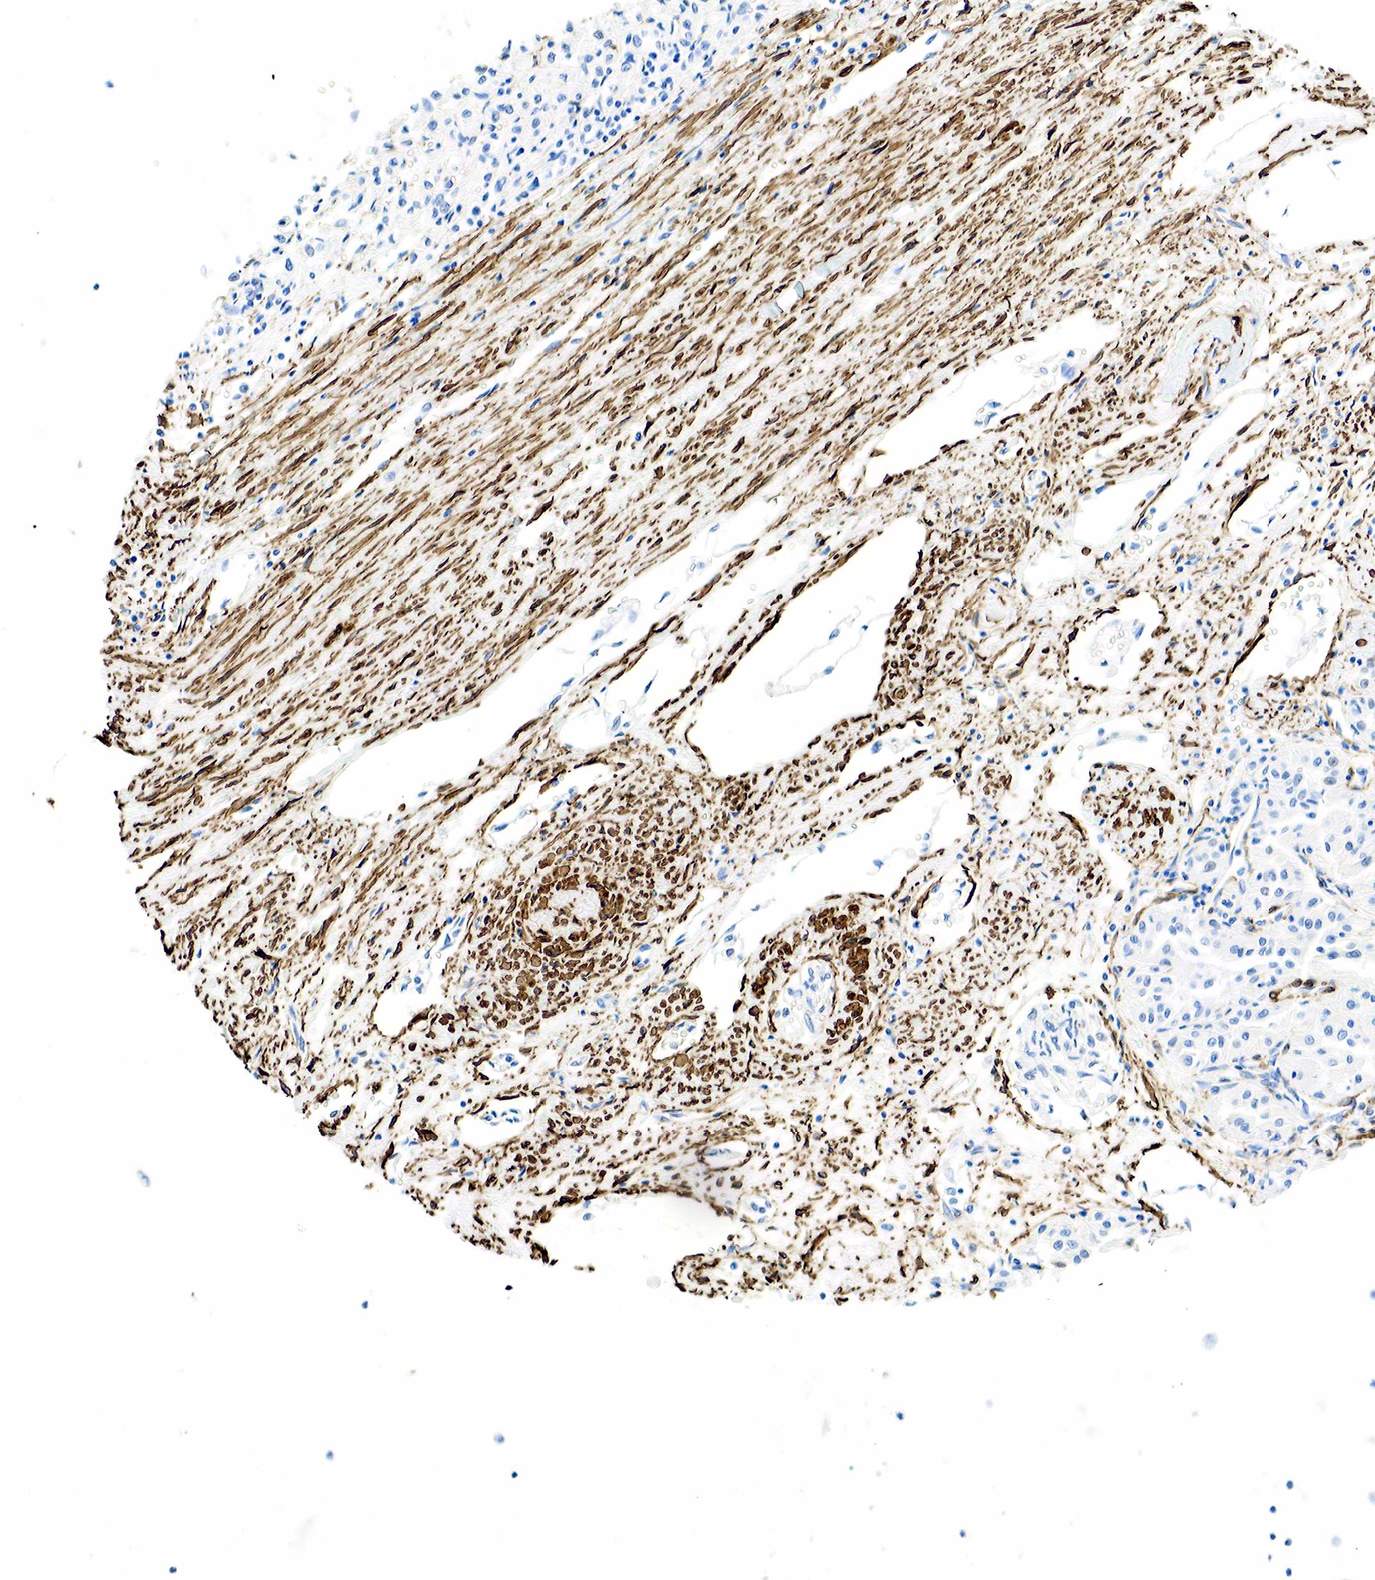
{"staining": {"intensity": "negative", "quantity": "none", "location": "none"}, "tissue": "renal cancer", "cell_type": "Tumor cells", "image_type": "cancer", "snomed": [{"axis": "morphology", "description": "Adenocarcinoma, NOS"}, {"axis": "topography", "description": "Kidney"}], "caption": "IHC image of adenocarcinoma (renal) stained for a protein (brown), which displays no staining in tumor cells. The staining is performed using DAB brown chromogen with nuclei counter-stained in using hematoxylin.", "gene": "ACTA1", "patient": {"sex": "male", "age": 78}}